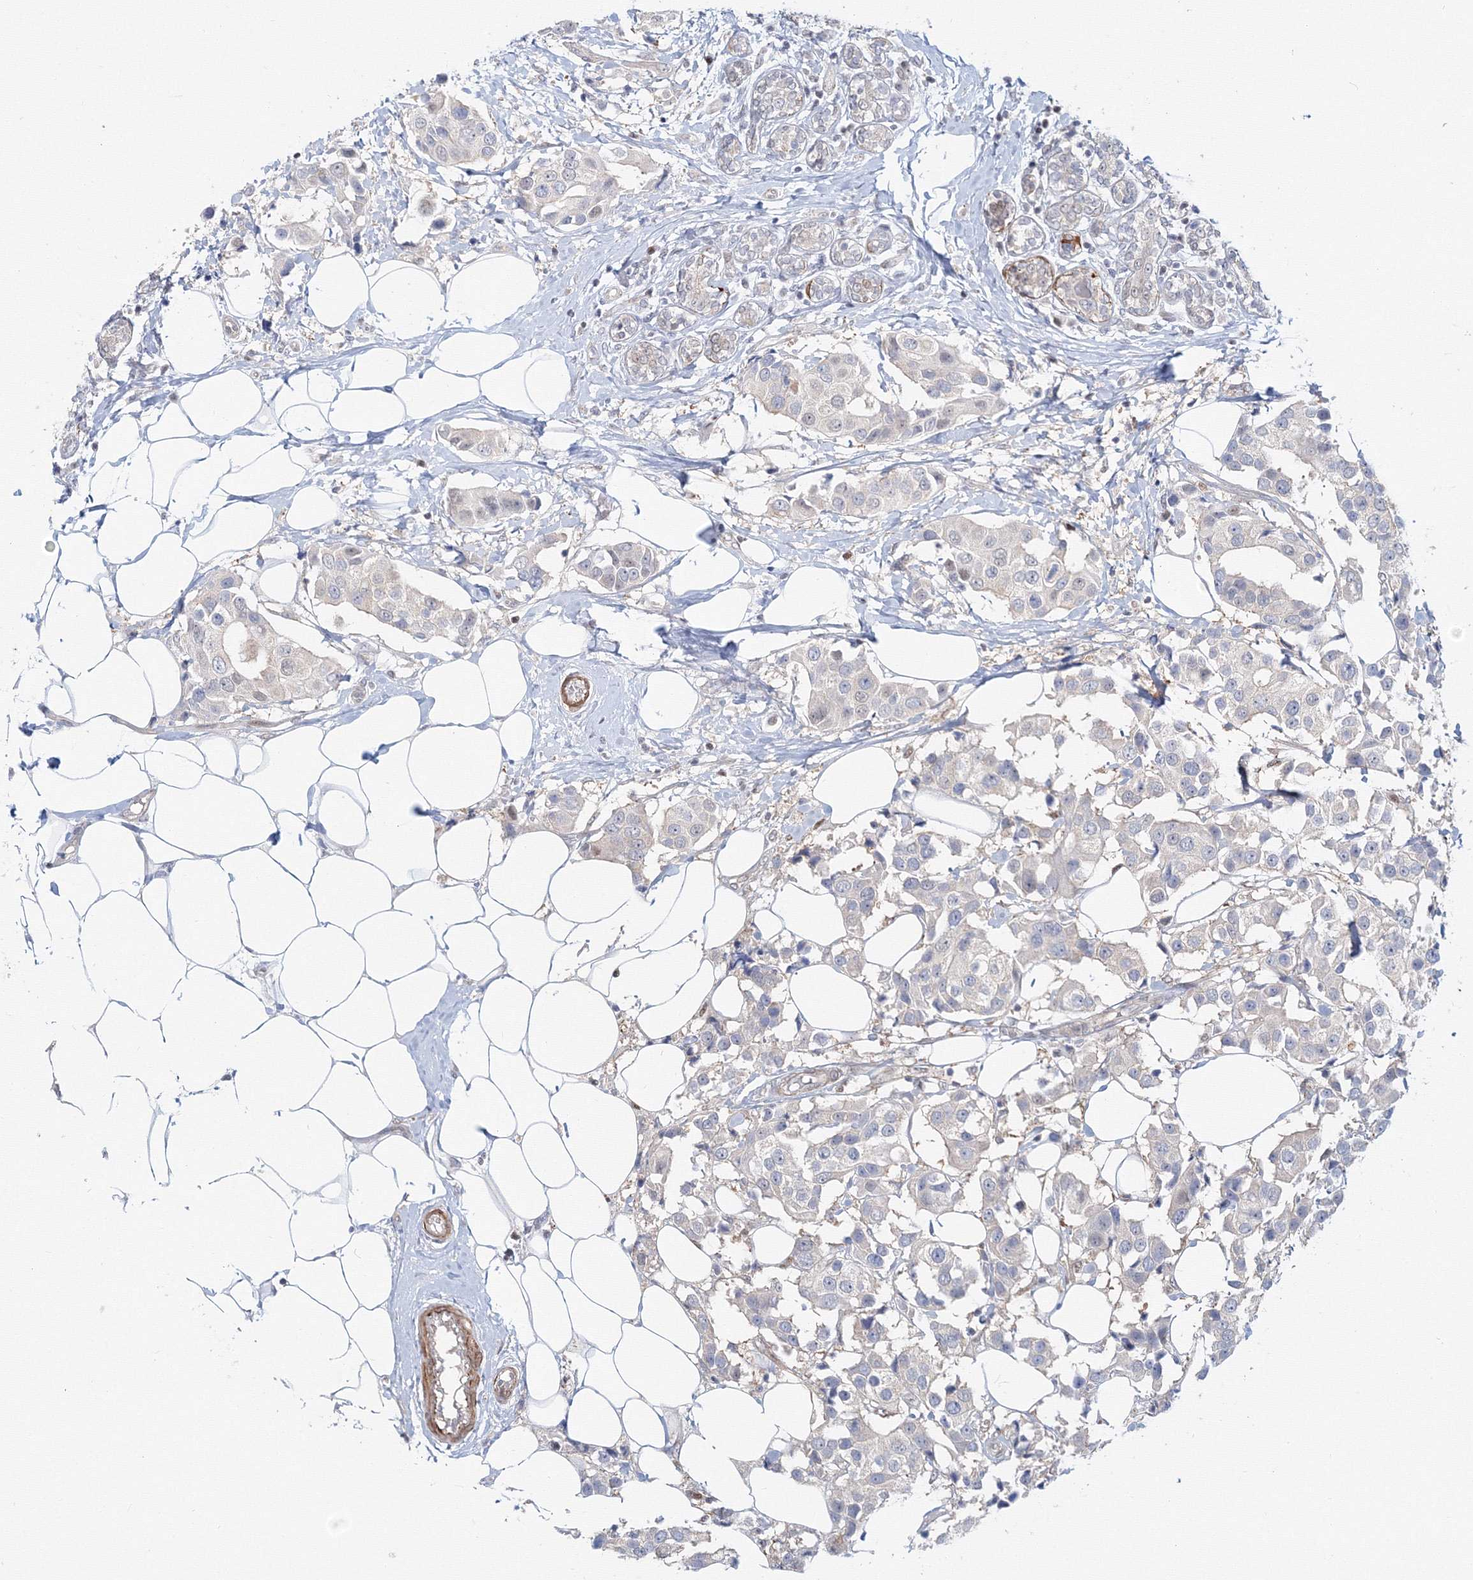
{"staining": {"intensity": "negative", "quantity": "none", "location": "none"}, "tissue": "breast cancer", "cell_type": "Tumor cells", "image_type": "cancer", "snomed": [{"axis": "morphology", "description": "Normal tissue, NOS"}, {"axis": "morphology", "description": "Duct carcinoma"}, {"axis": "topography", "description": "Breast"}], "caption": "Immunohistochemical staining of human breast cancer exhibits no significant positivity in tumor cells.", "gene": "ARHGAP21", "patient": {"sex": "female", "age": 39}}